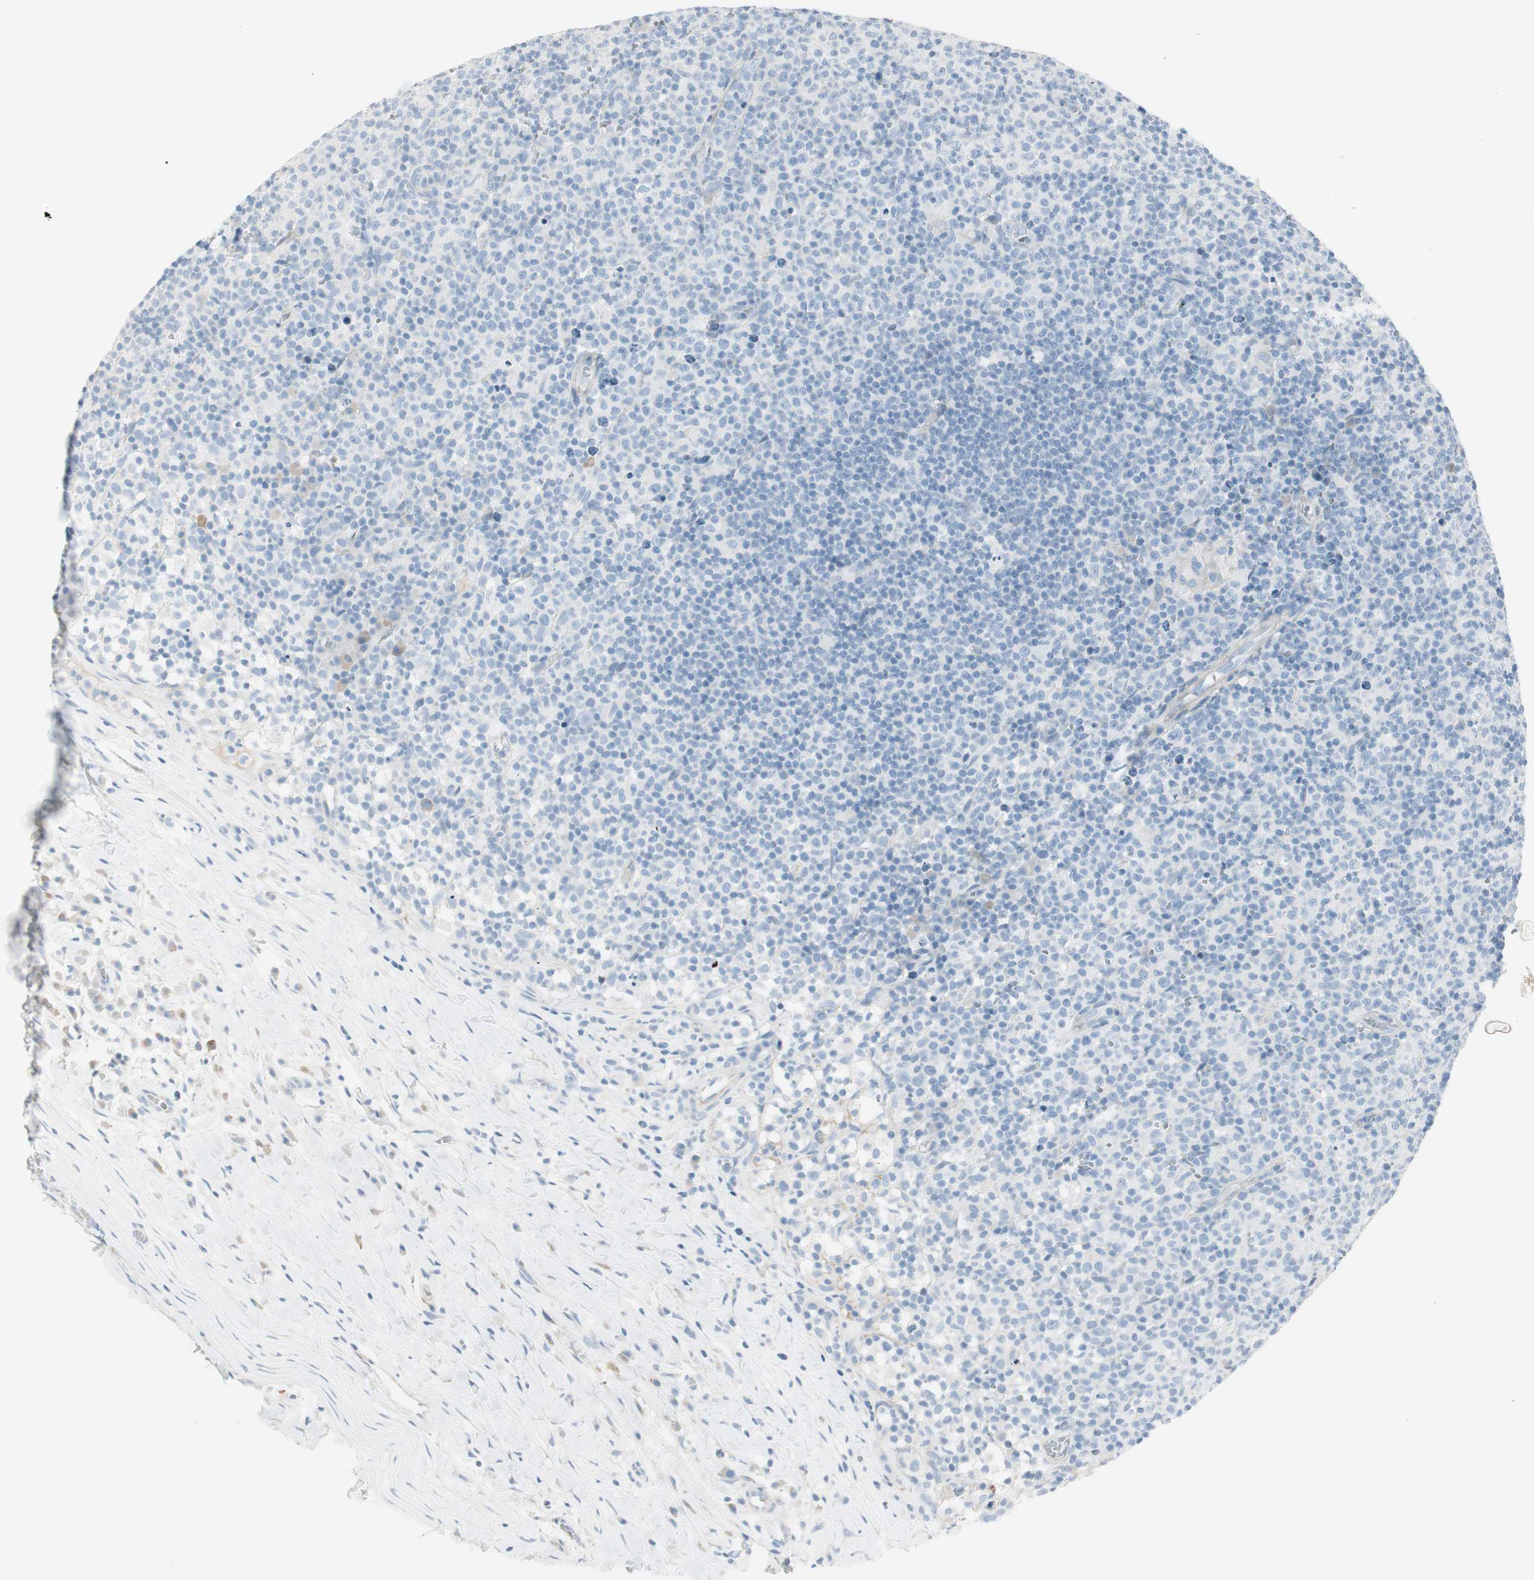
{"staining": {"intensity": "negative", "quantity": "none", "location": "none"}, "tissue": "lymph node", "cell_type": "Germinal center cells", "image_type": "normal", "snomed": [{"axis": "morphology", "description": "Normal tissue, NOS"}, {"axis": "morphology", "description": "Inflammation, NOS"}, {"axis": "topography", "description": "Lymph node"}], "caption": "High power microscopy image of an immunohistochemistry image of unremarkable lymph node, revealing no significant positivity in germinal center cells. (DAB immunohistochemistry with hematoxylin counter stain).", "gene": "CDHR5", "patient": {"sex": "male", "age": 55}}